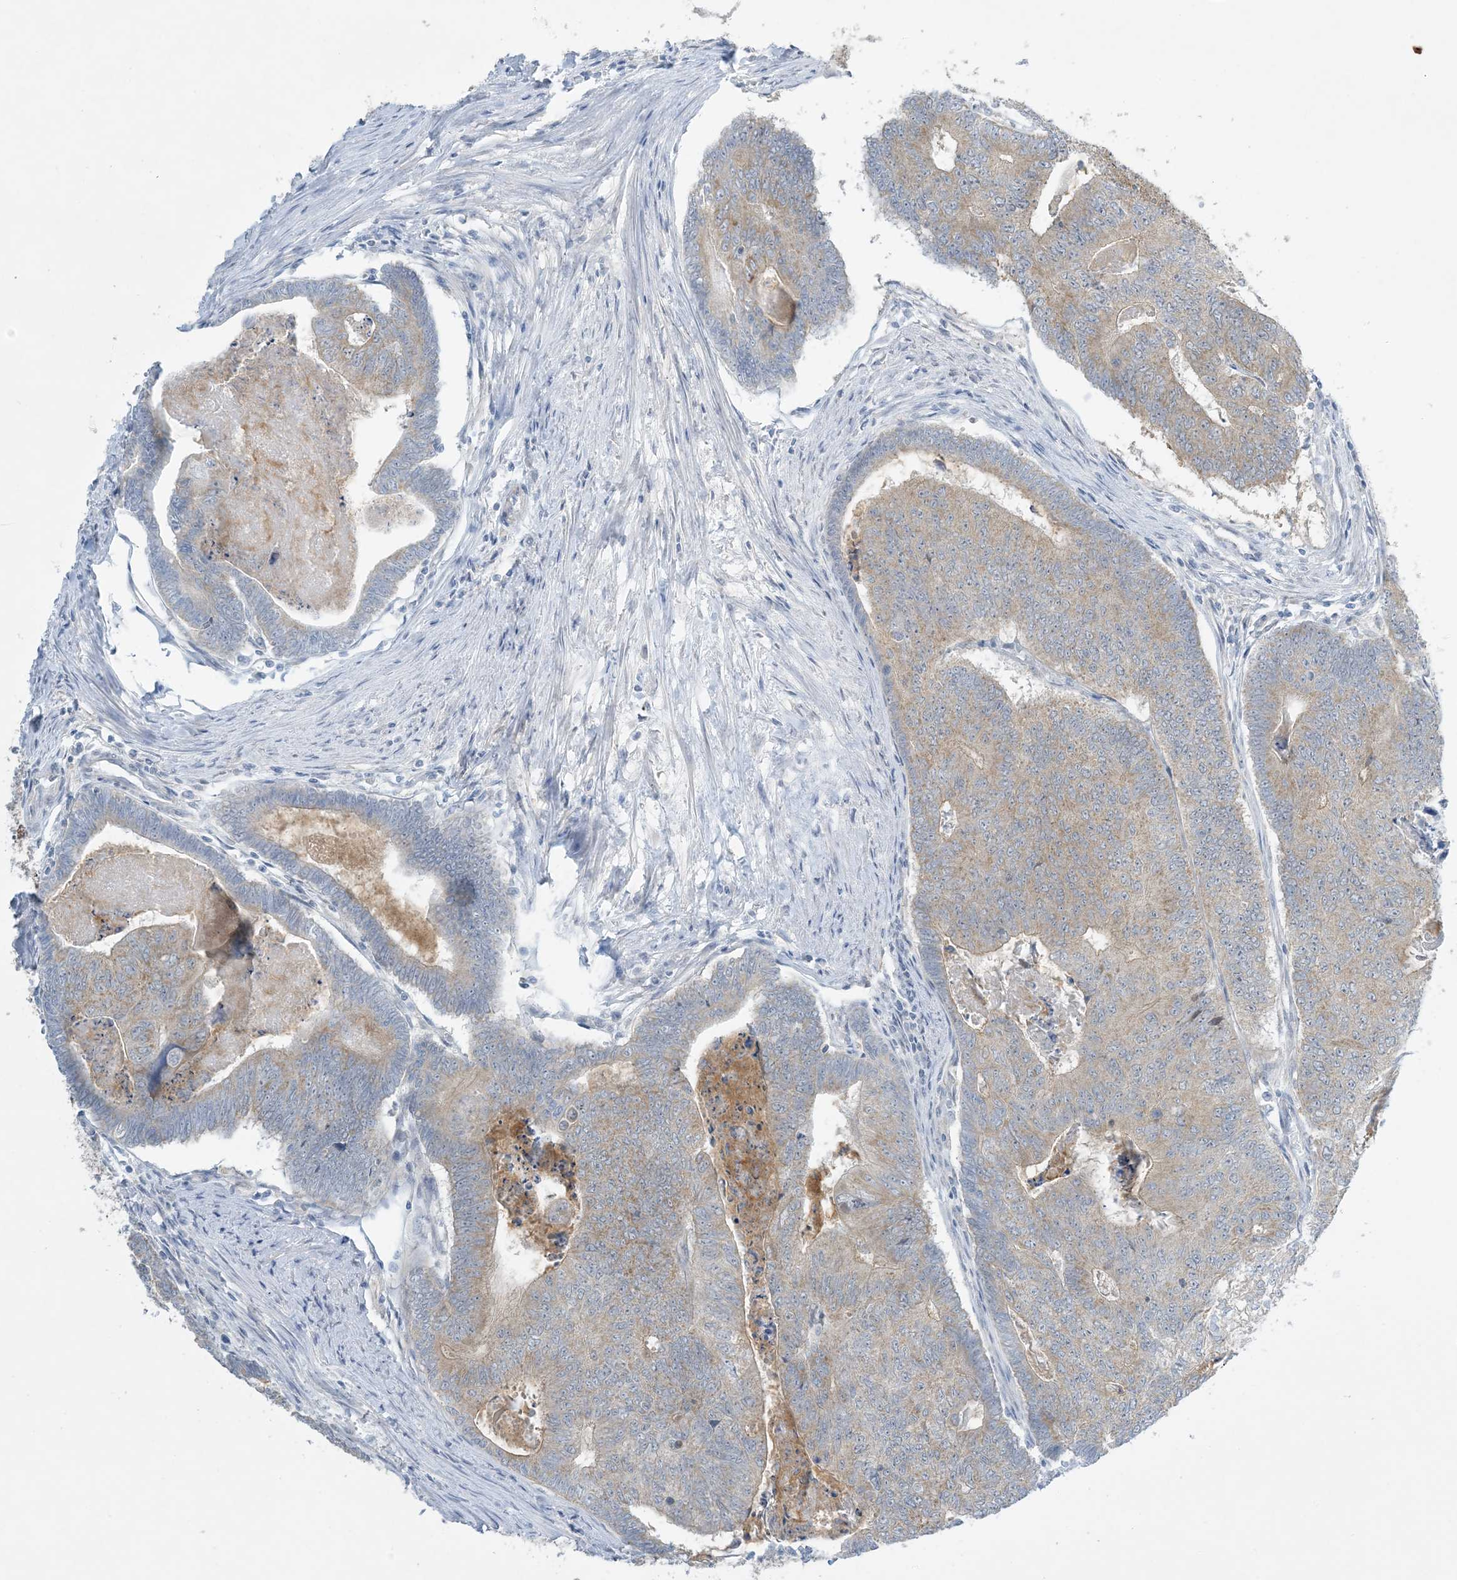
{"staining": {"intensity": "weak", "quantity": "25%-75%", "location": "cytoplasmic/membranous"}, "tissue": "colorectal cancer", "cell_type": "Tumor cells", "image_type": "cancer", "snomed": [{"axis": "morphology", "description": "Adenocarcinoma, NOS"}, {"axis": "topography", "description": "Colon"}], "caption": "Weak cytoplasmic/membranous expression is present in approximately 25%-75% of tumor cells in colorectal adenocarcinoma. (DAB (3,3'-diaminobenzidine) IHC with brightfield microscopy, high magnification).", "gene": "MRPS18A", "patient": {"sex": "female", "age": 67}}